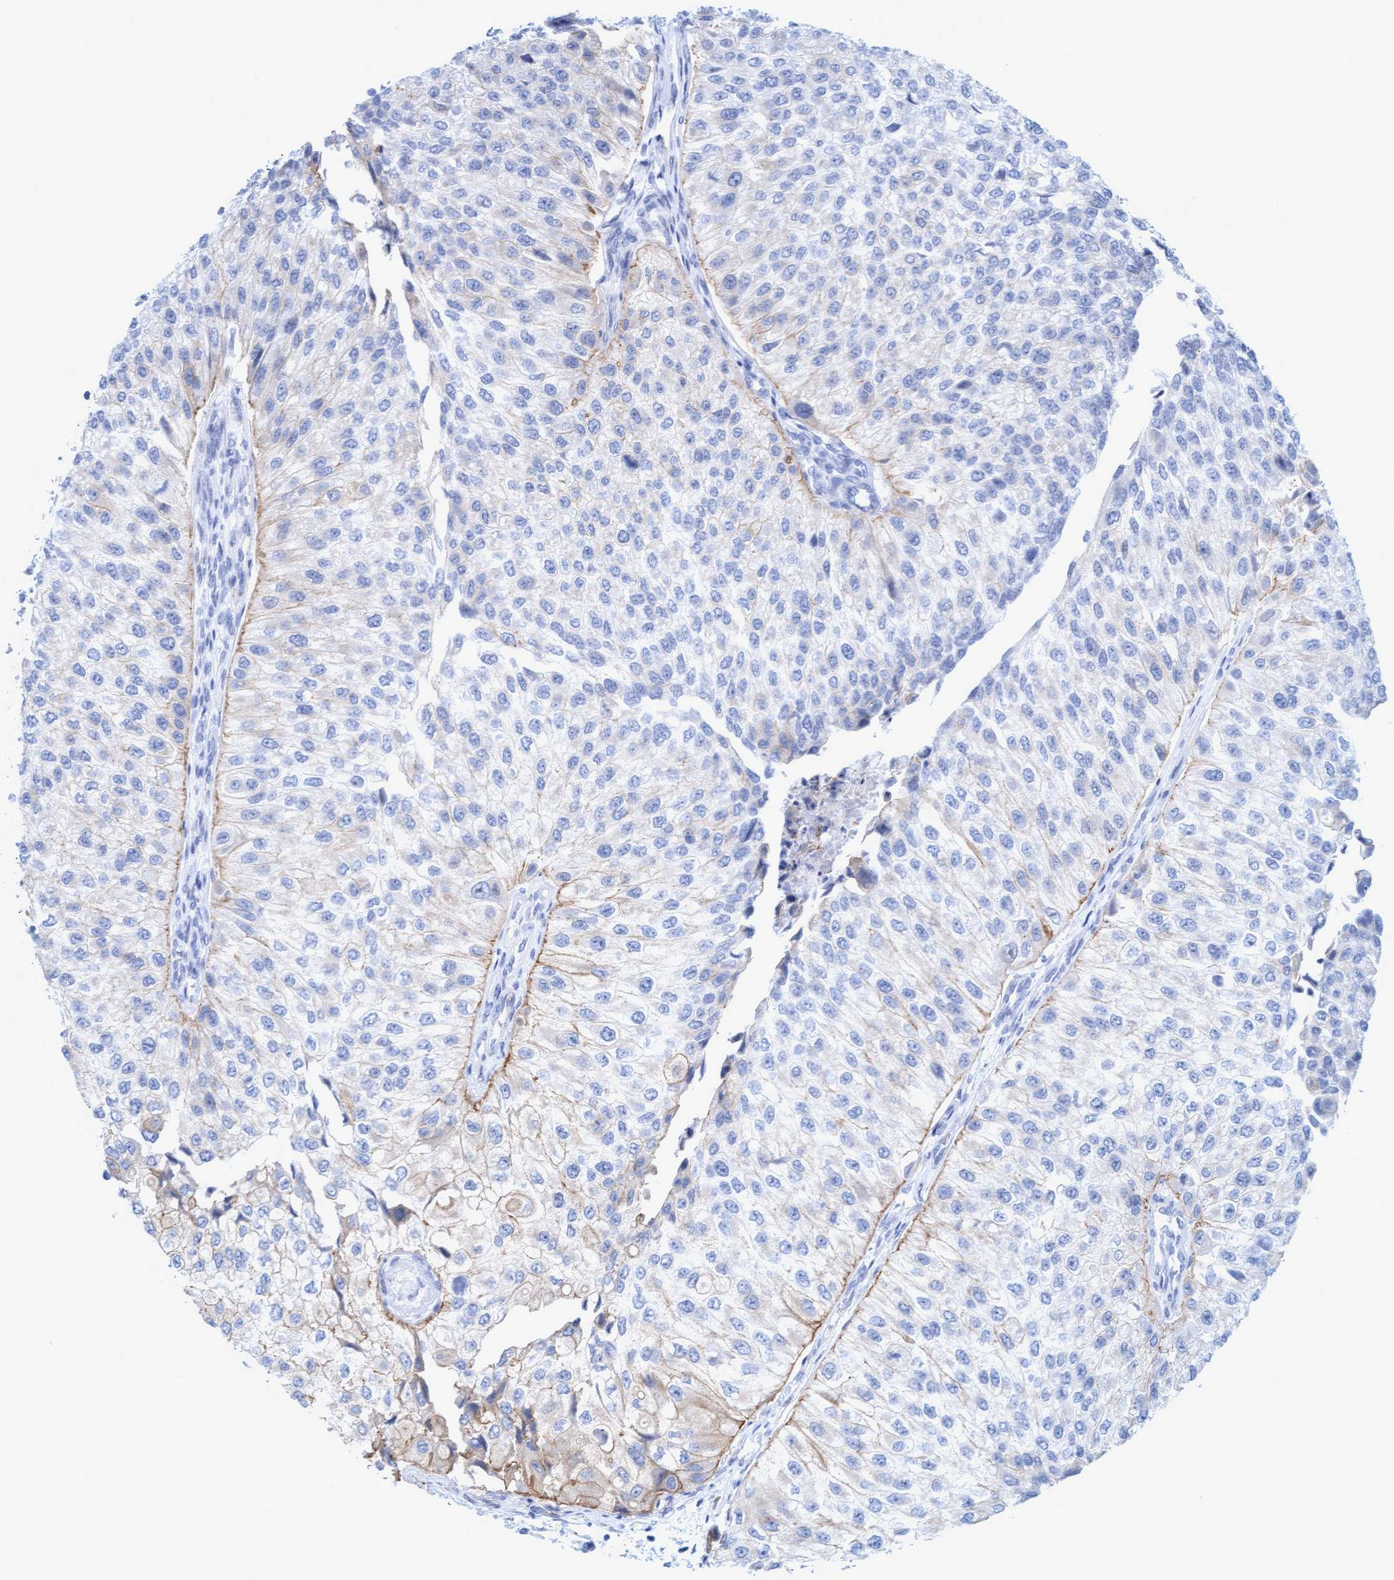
{"staining": {"intensity": "weak", "quantity": "<25%", "location": "cytoplasmic/membranous"}, "tissue": "urothelial cancer", "cell_type": "Tumor cells", "image_type": "cancer", "snomed": [{"axis": "morphology", "description": "Urothelial carcinoma, High grade"}, {"axis": "topography", "description": "Kidney"}, {"axis": "topography", "description": "Urinary bladder"}], "caption": "A photomicrograph of urothelial carcinoma (high-grade) stained for a protein reveals no brown staining in tumor cells.", "gene": "MTFR1", "patient": {"sex": "male", "age": 77}}